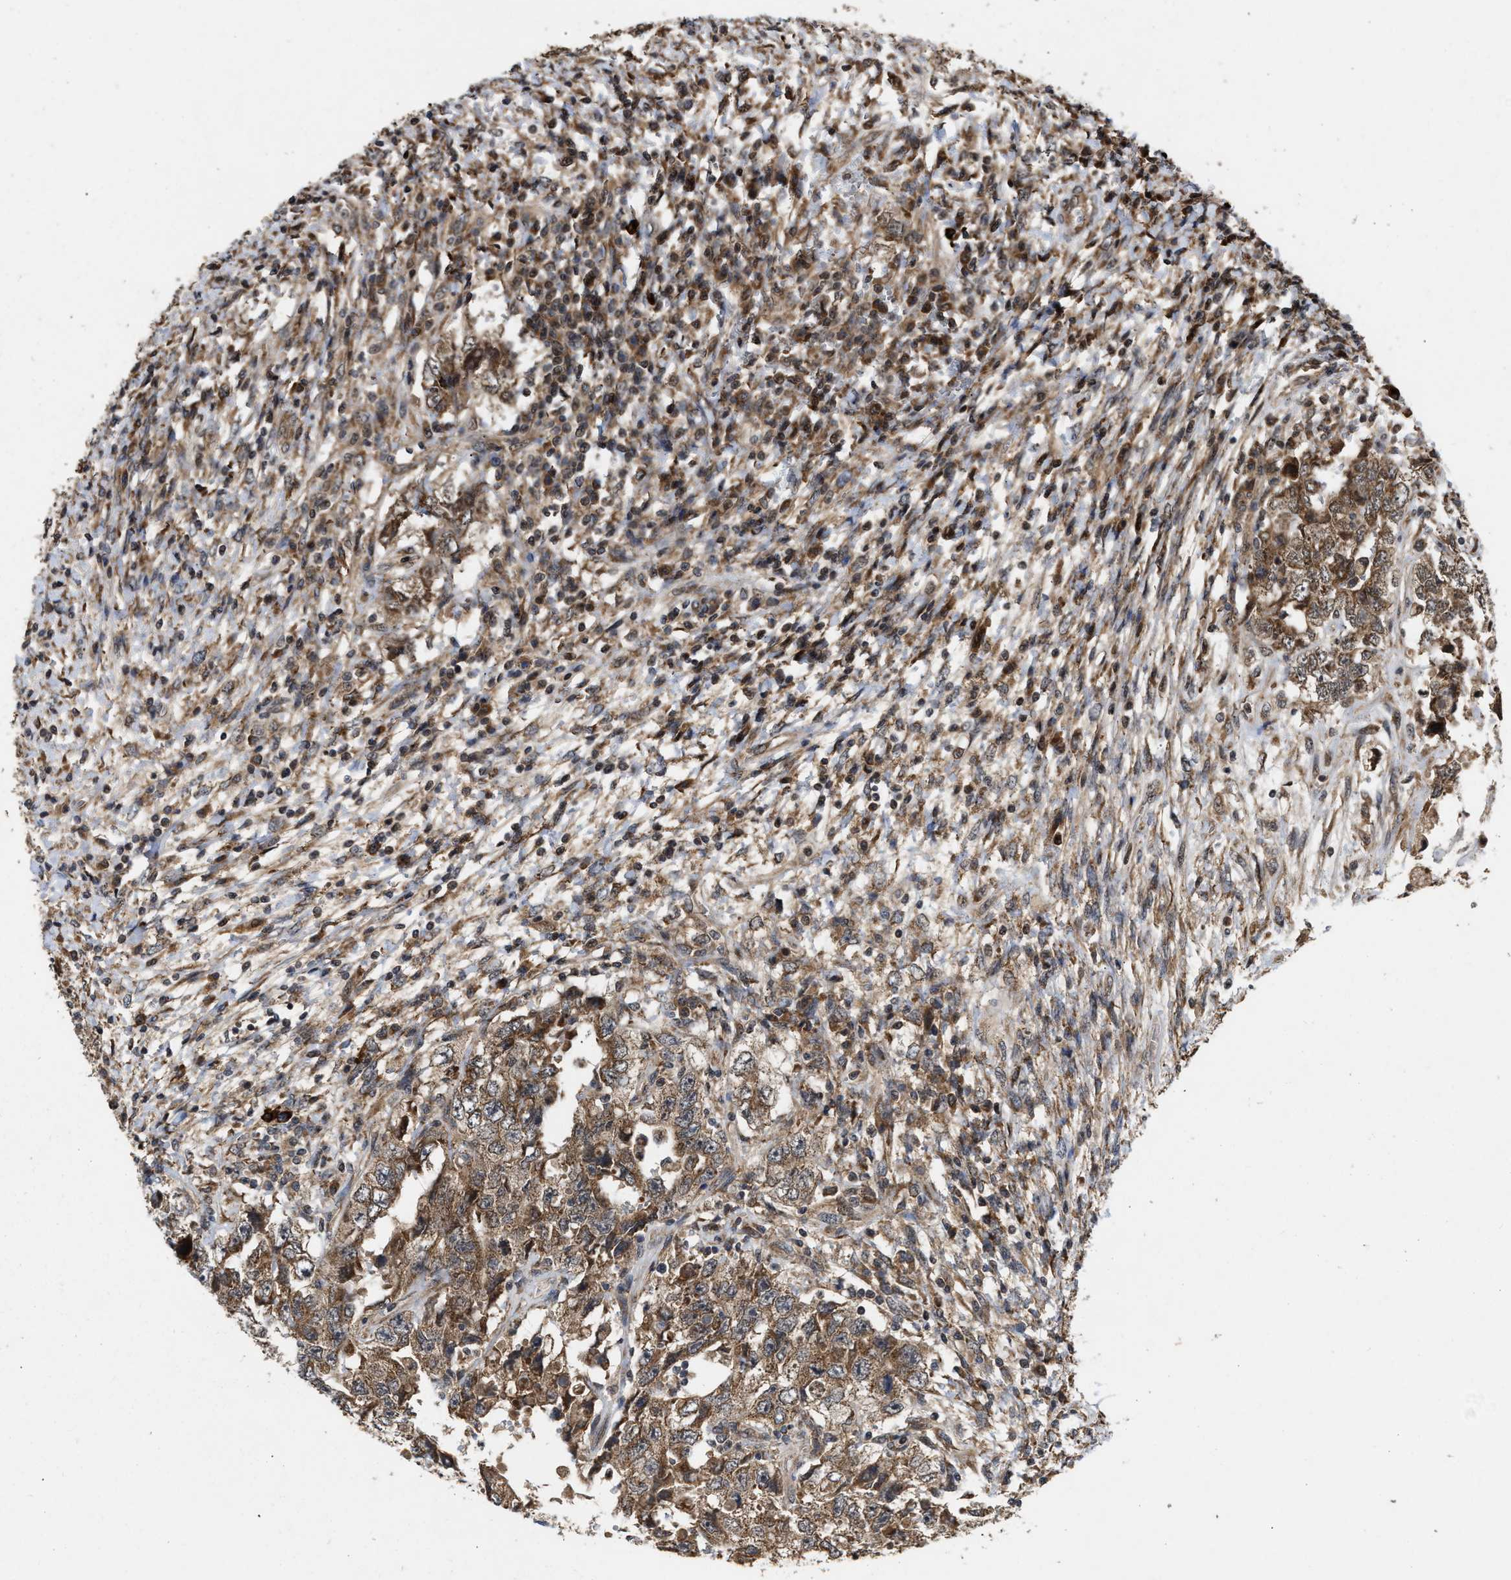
{"staining": {"intensity": "moderate", "quantity": ">75%", "location": "cytoplasmic/membranous"}, "tissue": "testis cancer", "cell_type": "Tumor cells", "image_type": "cancer", "snomed": [{"axis": "morphology", "description": "Carcinoma, Embryonal, NOS"}, {"axis": "topography", "description": "Testis"}], "caption": "Immunohistochemical staining of human embryonal carcinoma (testis) demonstrates medium levels of moderate cytoplasmic/membranous staining in approximately >75% of tumor cells. Ihc stains the protein of interest in brown and the nuclei are stained blue.", "gene": "CFLAR", "patient": {"sex": "male", "age": 26}}